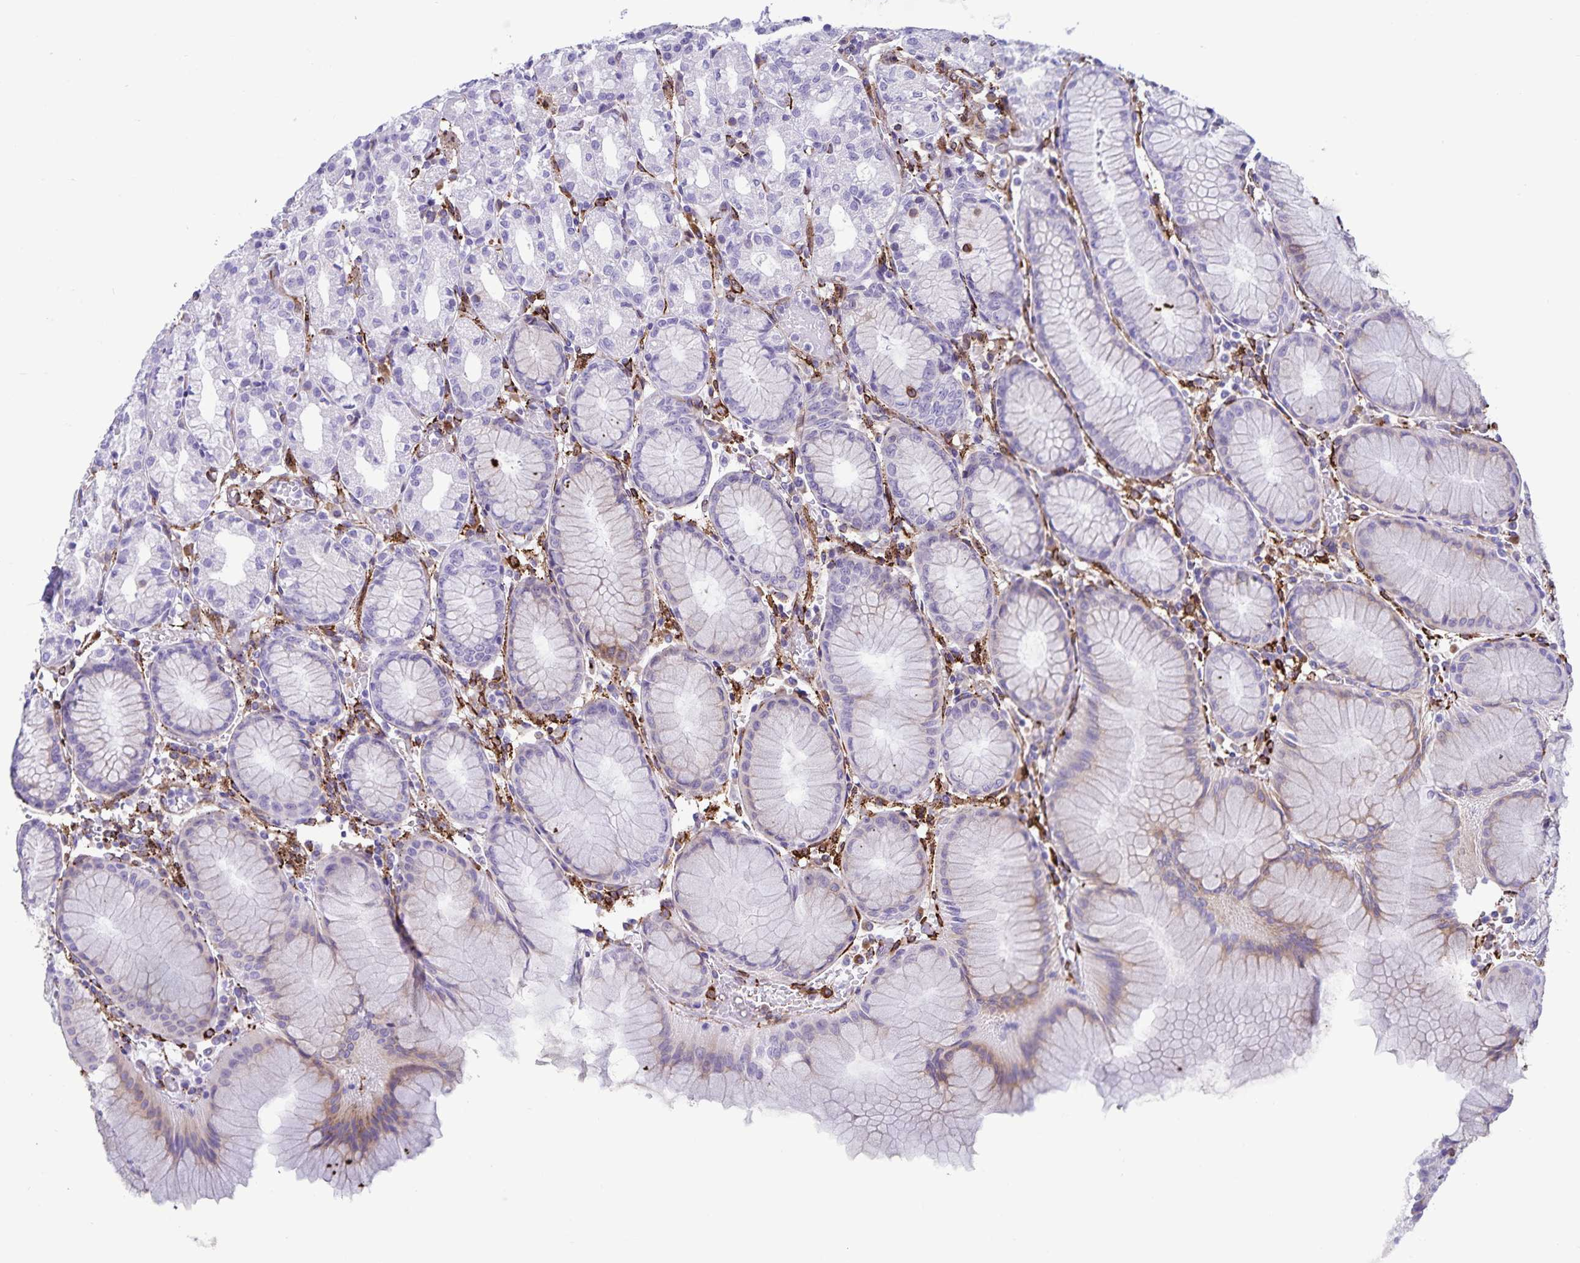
{"staining": {"intensity": "negative", "quantity": "none", "location": "none"}, "tissue": "stomach", "cell_type": "Glandular cells", "image_type": "normal", "snomed": [{"axis": "morphology", "description": "Normal tissue, NOS"}, {"axis": "topography", "description": "Stomach"}], "caption": "High magnification brightfield microscopy of benign stomach stained with DAB (3,3'-diaminobenzidine) (brown) and counterstained with hematoxylin (blue): glandular cells show no significant staining. Brightfield microscopy of immunohistochemistry (IHC) stained with DAB (brown) and hematoxylin (blue), captured at high magnification.", "gene": "RCN1", "patient": {"sex": "female", "age": 57}}